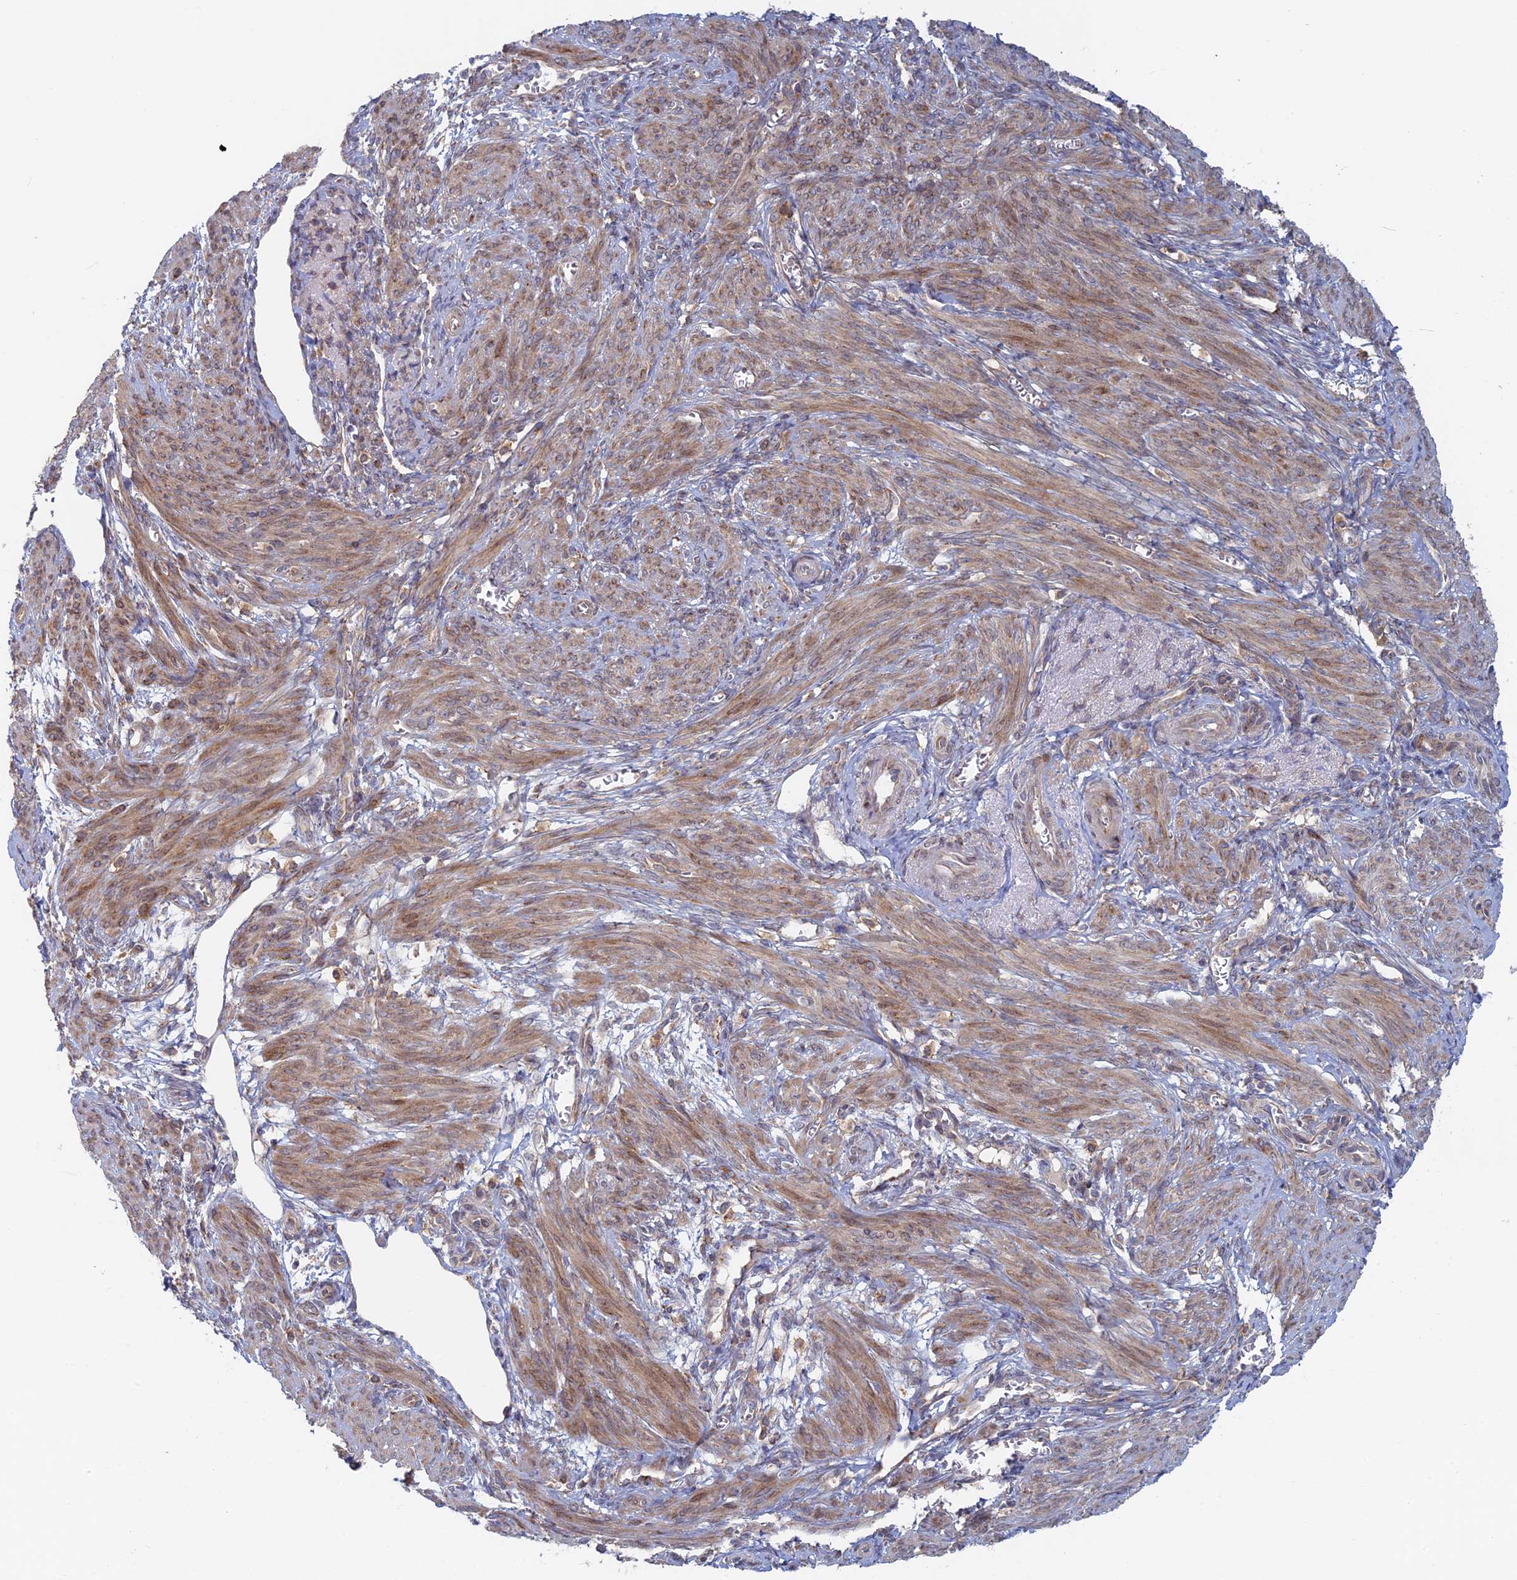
{"staining": {"intensity": "moderate", "quantity": "25%-75%", "location": "cytoplasmic/membranous"}, "tissue": "smooth muscle", "cell_type": "Smooth muscle cells", "image_type": "normal", "snomed": [{"axis": "morphology", "description": "Normal tissue, NOS"}, {"axis": "topography", "description": "Smooth muscle"}], "caption": "Protein expression analysis of unremarkable human smooth muscle reveals moderate cytoplasmic/membranous staining in about 25%-75% of smooth muscle cells. The protein of interest is shown in brown color, while the nuclei are stained blue.", "gene": "TBC1D30", "patient": {"sex": "female", "age": 39}}